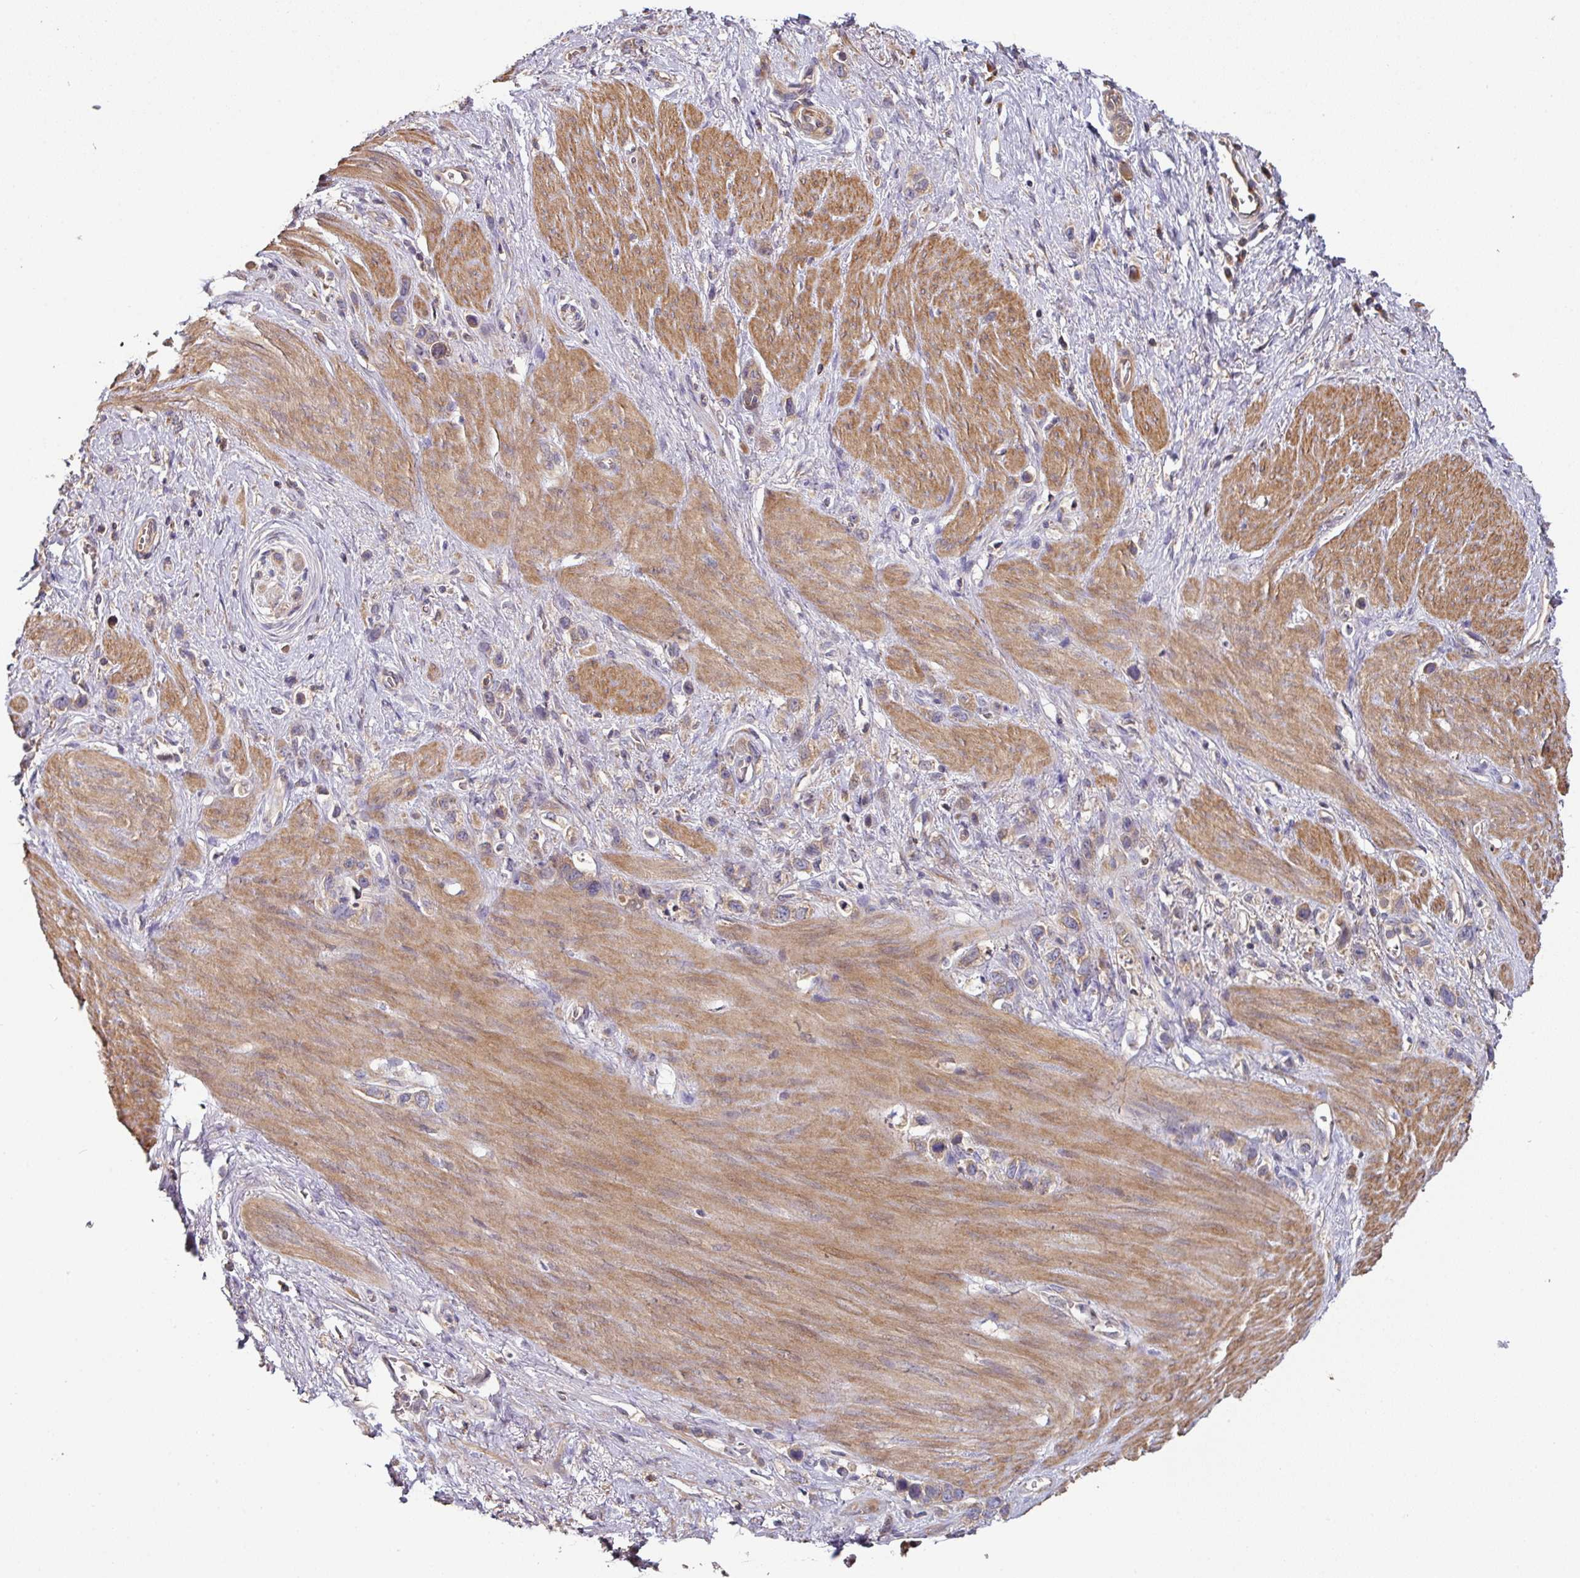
{"staining": {"intensity": "weak", "quantity": ">75%", "location": "cytoplasmic/membranous"}, "tissue": "stomach cancer", "cell_type": "Tumor cells", "image_type": "cancer", "snomed": [{"axis": "morphology", "description": "Adenocarcinoma, NOS"}, {"axis": "topography", "description": "Stomach"}], "caption": "Stomach cancer (adenocarcinoma) stained with a protein marker demonstrates weak staining in tumor cells.", "gene": "SIK1", "patient": {"sex": "female", "age": 65}}